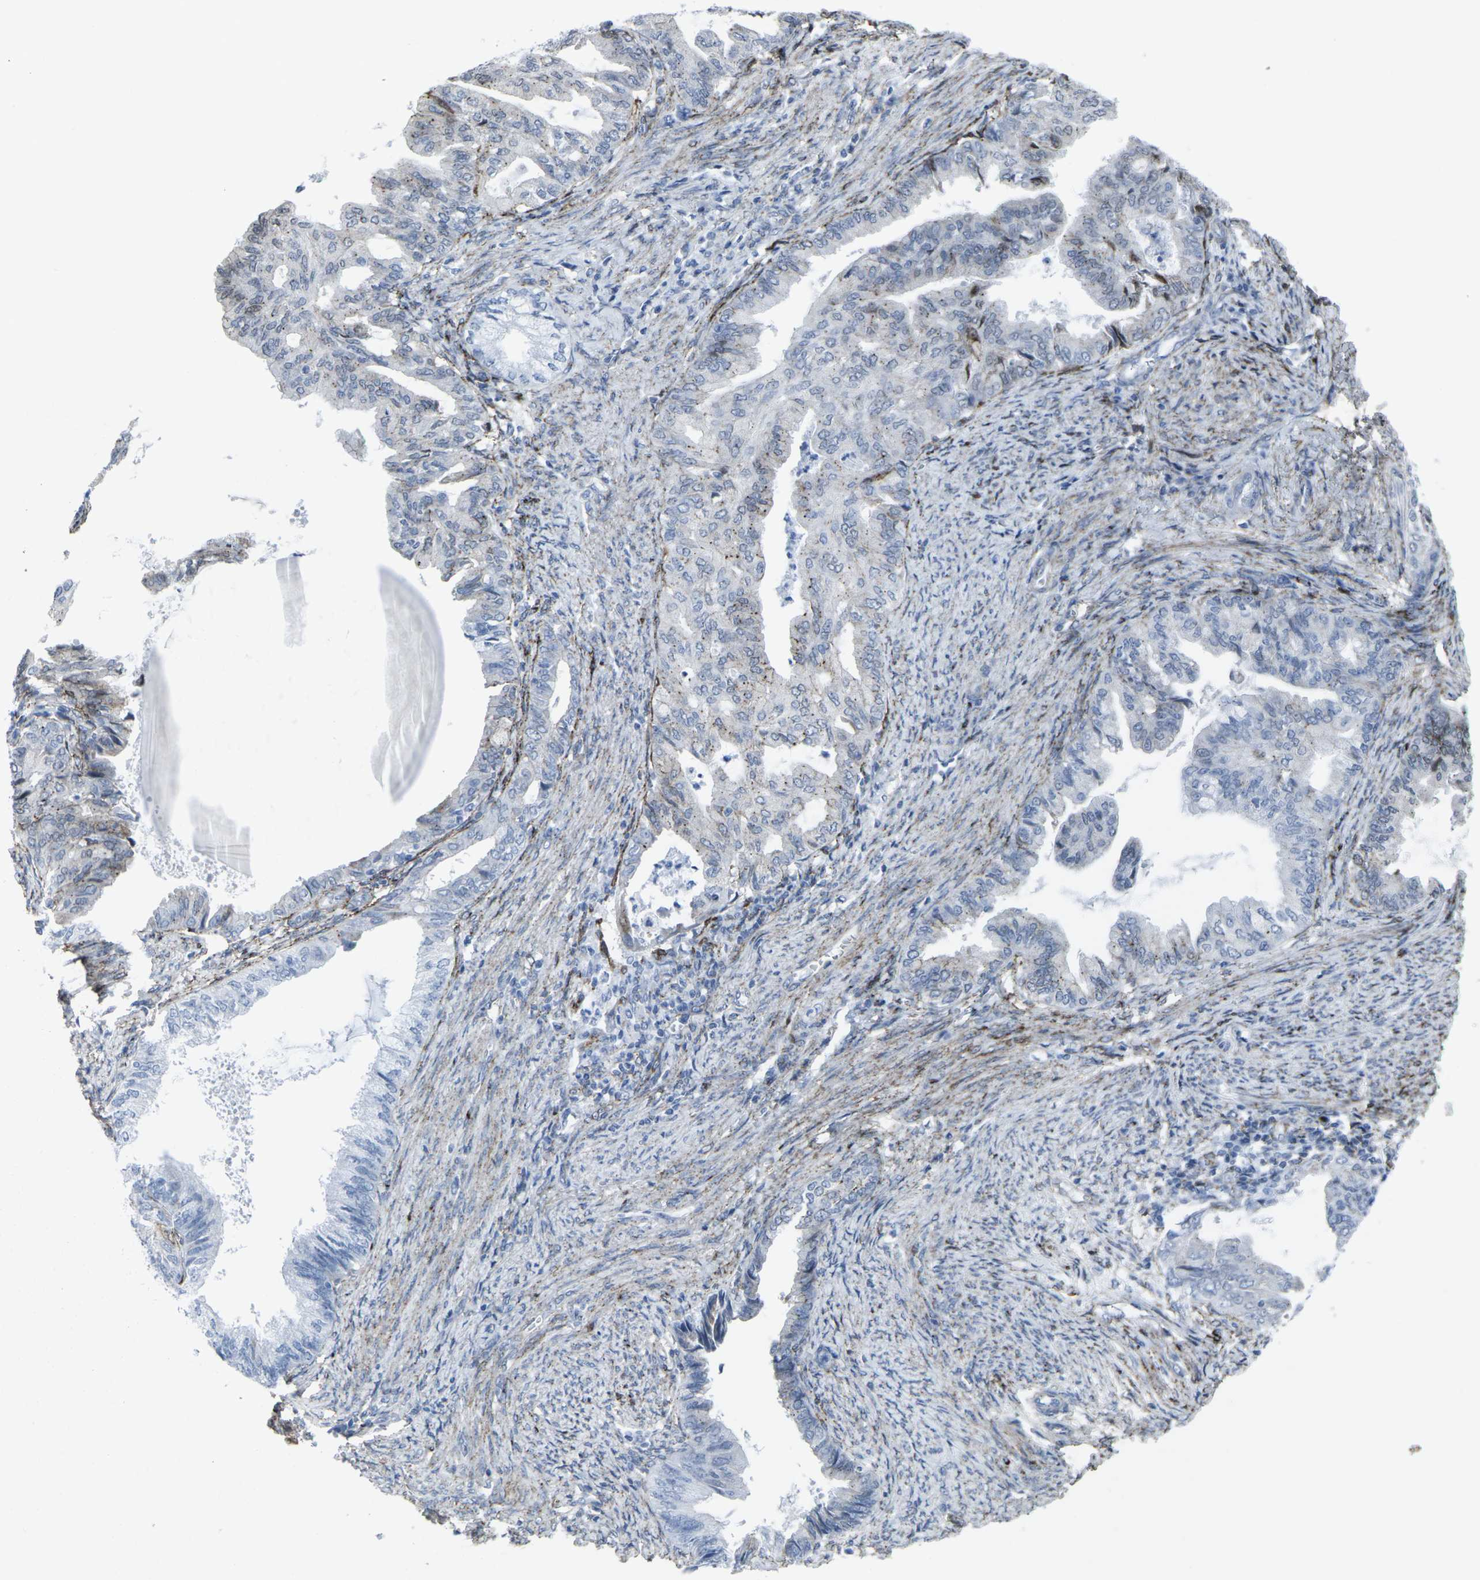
{"staining": {"intensity": "negative", "quantity": "none", "location": "none"}, "tissue": "endometrial cancer", "cell_type": "Tumor cells", "image_type": "cancer", "snomed": [{"axis": "morphology", "description": "Adenocarcinoma, NOS"}, {"axis": "topography", "description": "Endometrium"}], "caption": "IHC of endometrial adenocarcinoma displays no positivity in tumor cells.", "gene": "CDH11", "patient": {"sex": "female", "age": 86}}